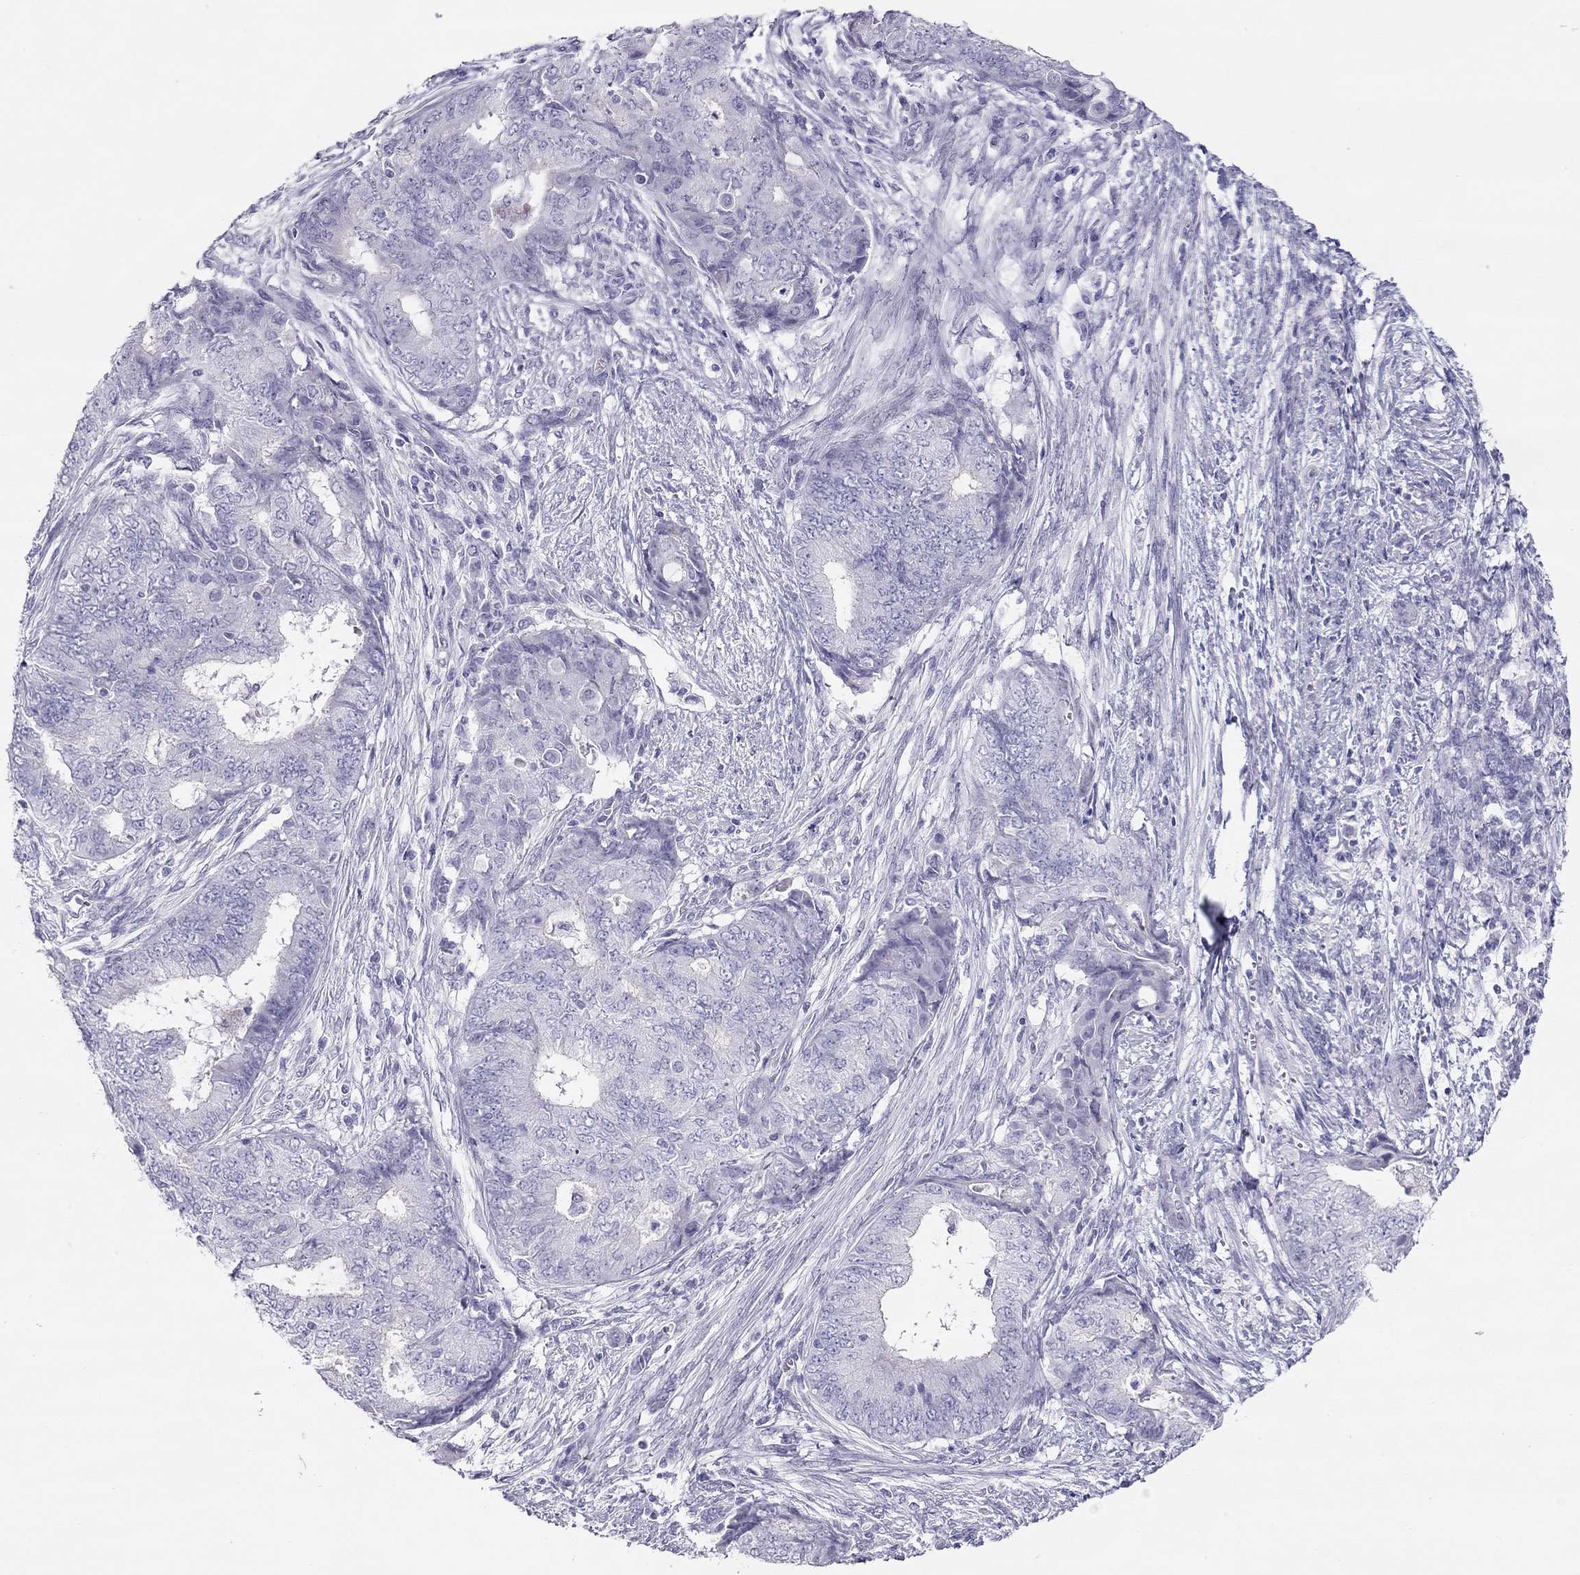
{"staining": {"intensity": "negative", "quantity": "none", "location": "none"}, "tissue": "endometrial cancer", "cell_type": "Tumor cells", "image_type": "cancer", "snomed": [{"axis": "morphology", "description": "Adenocarcinoma, NOS"}, {"axis": "topography", "description": "Endometrium"}], "caption": "Immunohistochemistry (IHC) photomicrograph of neoplastic tissue: endometrial adenocarcinoma stained with DAB (3,3'-diaminobenzidine) shows no significant protein positivity in tumor cells.", "gene": "KCNV2", "patient": {"sex": "female", "age": 62}}